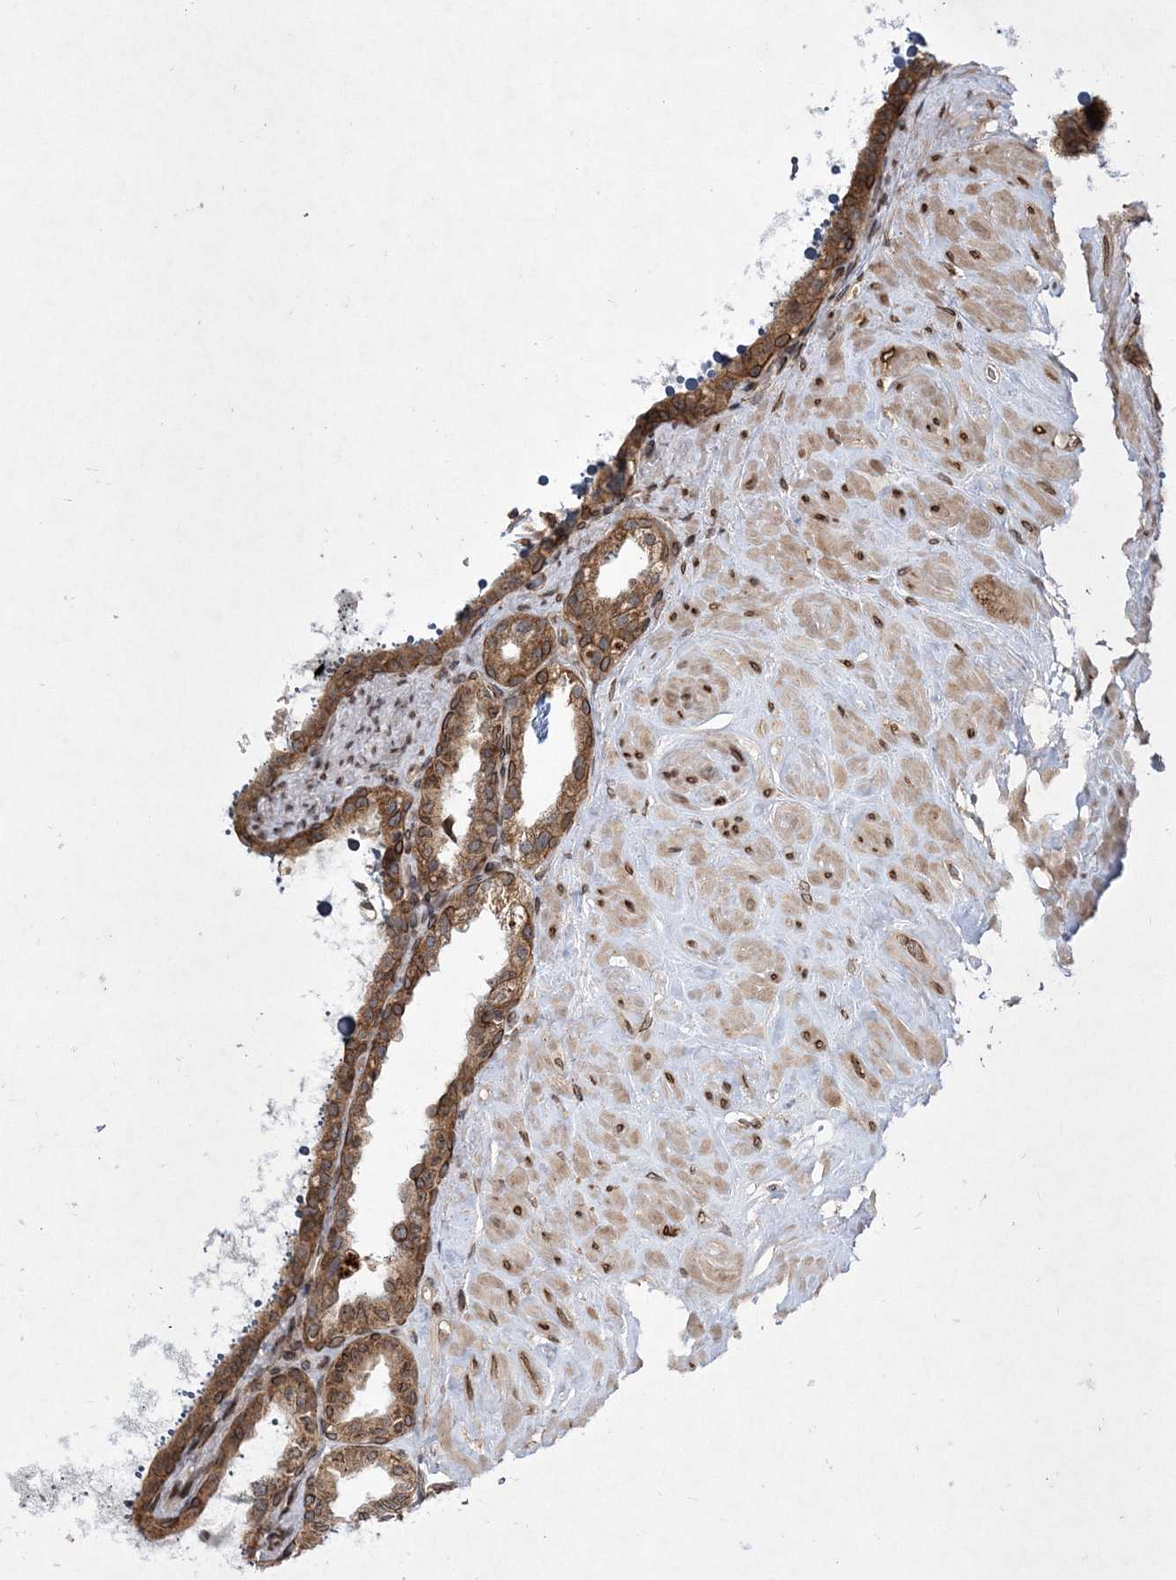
{"staining": {"intensity": "moderate", "quantity": ">75%", "location": "cytoplasmic/membranous,nuclear"}, "tissue": "seminal vesicle", "cell_type": "Glandular cells", "image_type": "normal", "snomed": [{"axis": "morphology", "description": "Normal tissue, NOS"}, {"axis": "topography", "description": "Seminal veicle"}], "caption": "Immunohistochemical staining of normal human seminal vesicle demonstrates >75% levels of moderate cytoplasmic/membranous,nuclear protein expression in approximately >75% of glandular cells.", "gene": "DNAJC27", "patient": {"sex": "male", "age": 68}}